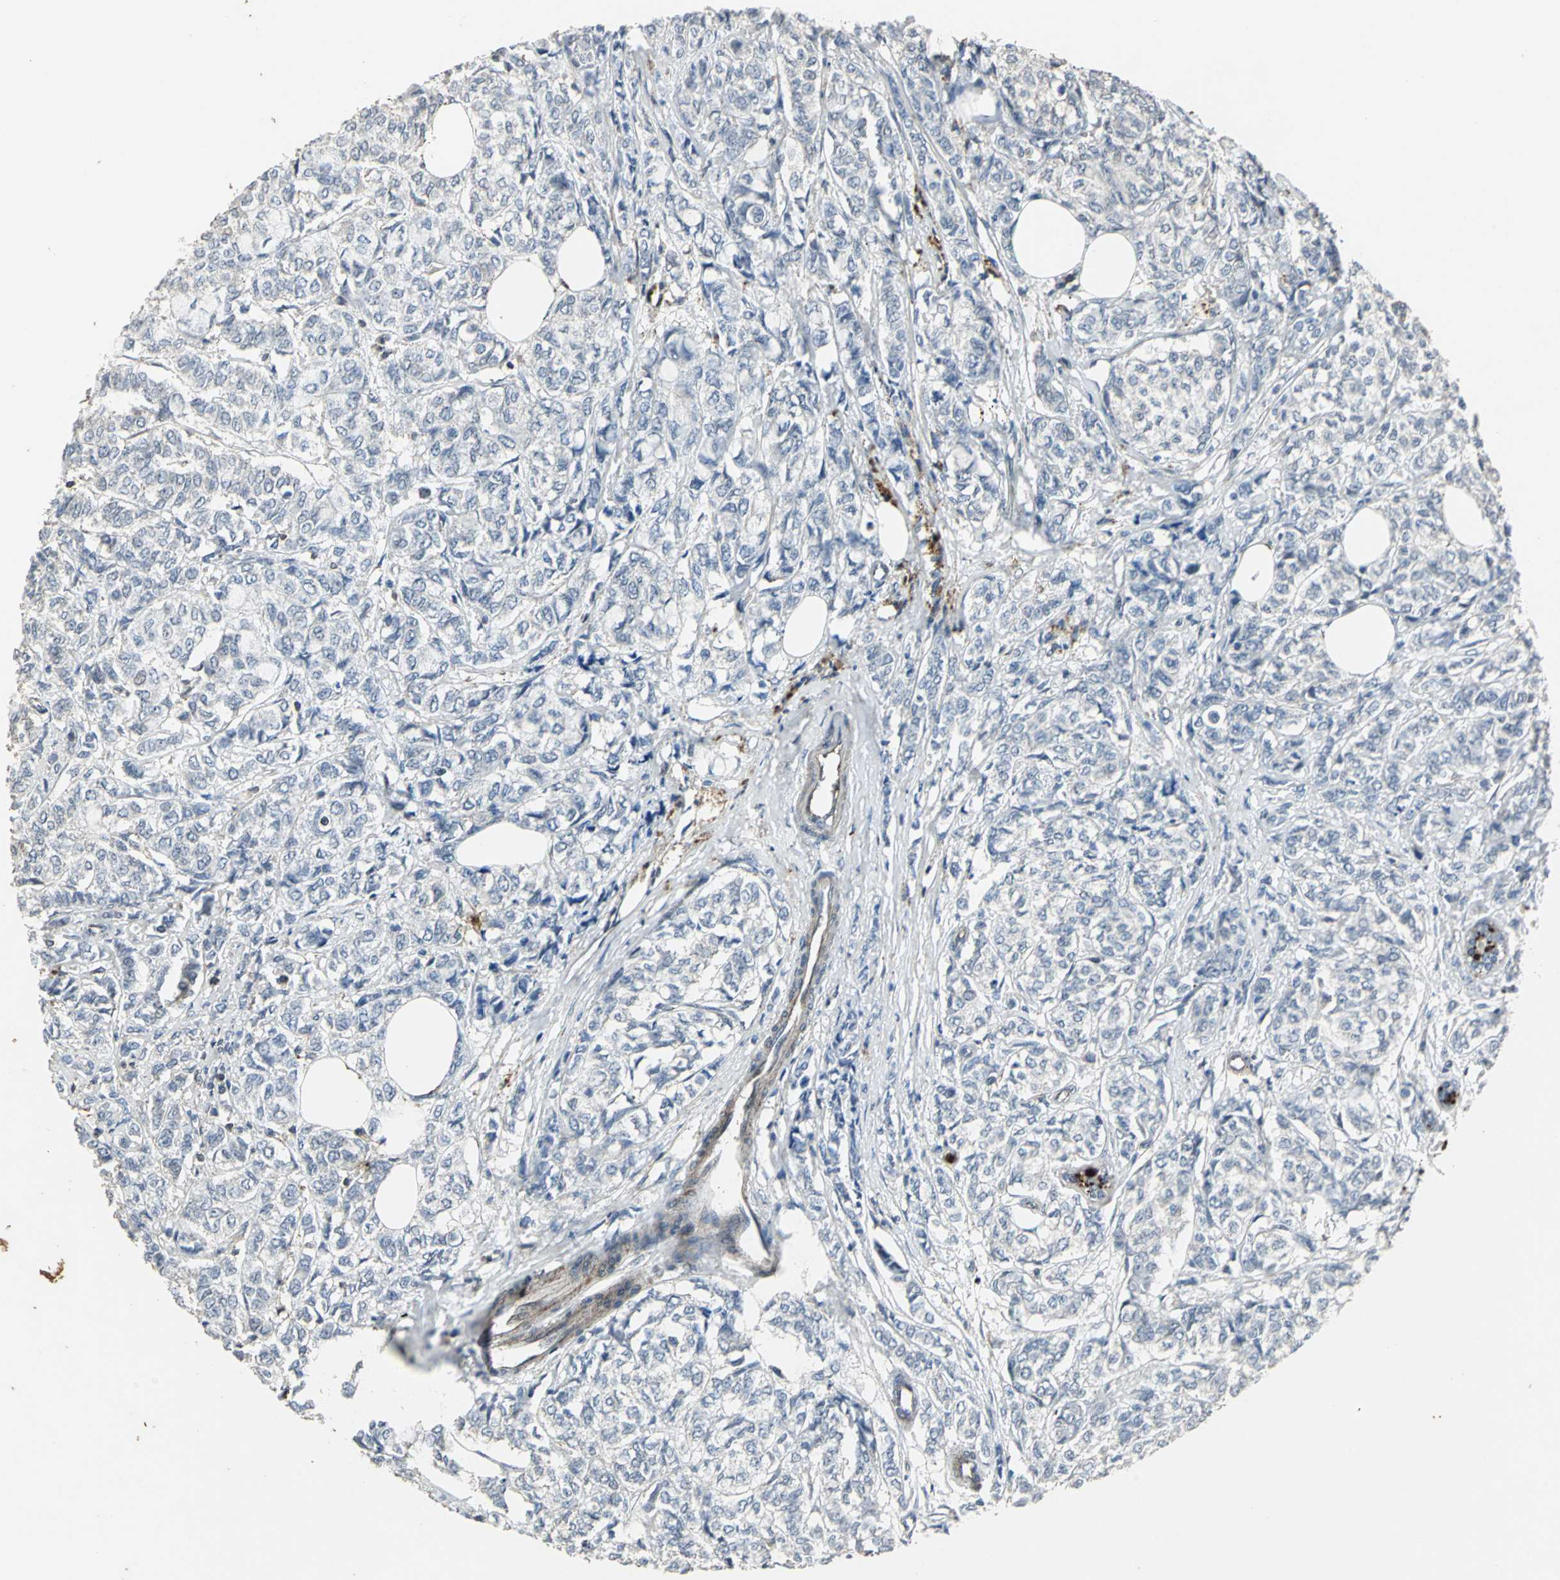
{"staining": {"intensity": "negative", "quantity": "none", "location": "none"}, "tissue": "breast cancer", "cell_type": "Tumor cells", "image_type": "cancer", "snomed": [{"axis": "morphology", "description": "Lobular carcinoma"}, {"axis": "topography", "description": "Breast"}], "caption": "An image of human breast cancer (lobular carcinoma) is negative for staining in tumor cells.", "gene": "DNAJB4", "patient": {"sex": "female", "age": 60}}